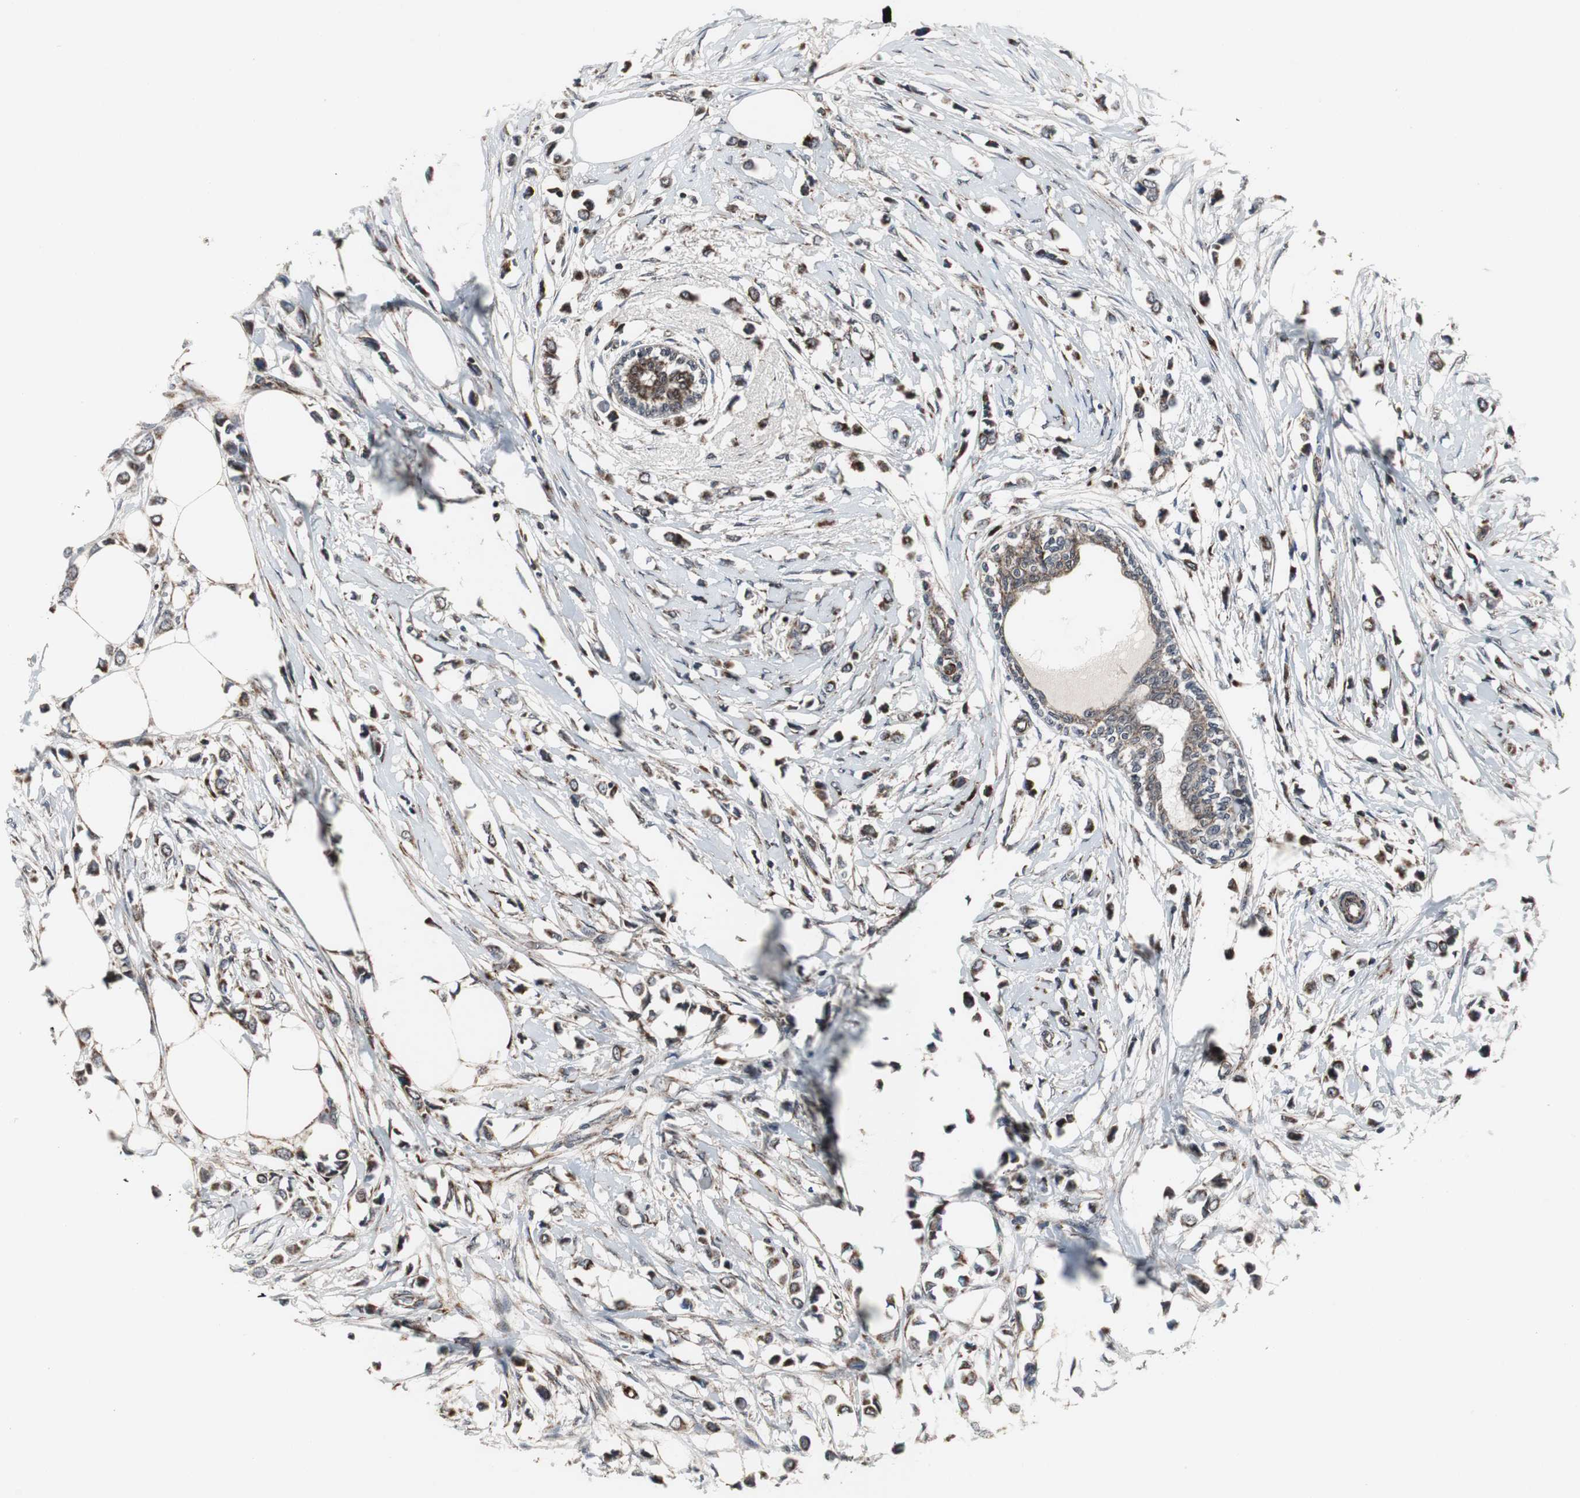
{"staining": {"intensity": "strong", "quantity": "25%-75%", "location": "cytoplasmic/membranous"}, "tissue": "breast cancer", "cell_type": "Tumor cells", "image_type": "cancer", "snomed": [{"axis": "morphology", "description": "Duct carcinoma"}, {"axis": "topography", "description": "Breast"}], "caption": "This micrograph displays breast cancer stained with immunohistochemistry (IHC) to label a protein in brown. The cytoplasmic/membranous of tumor cells show strong positivity for the protein. Nuclei are counter-stained blue.", "gene": "MRPL40", "patient": {"sex": "female", "age": 68}}